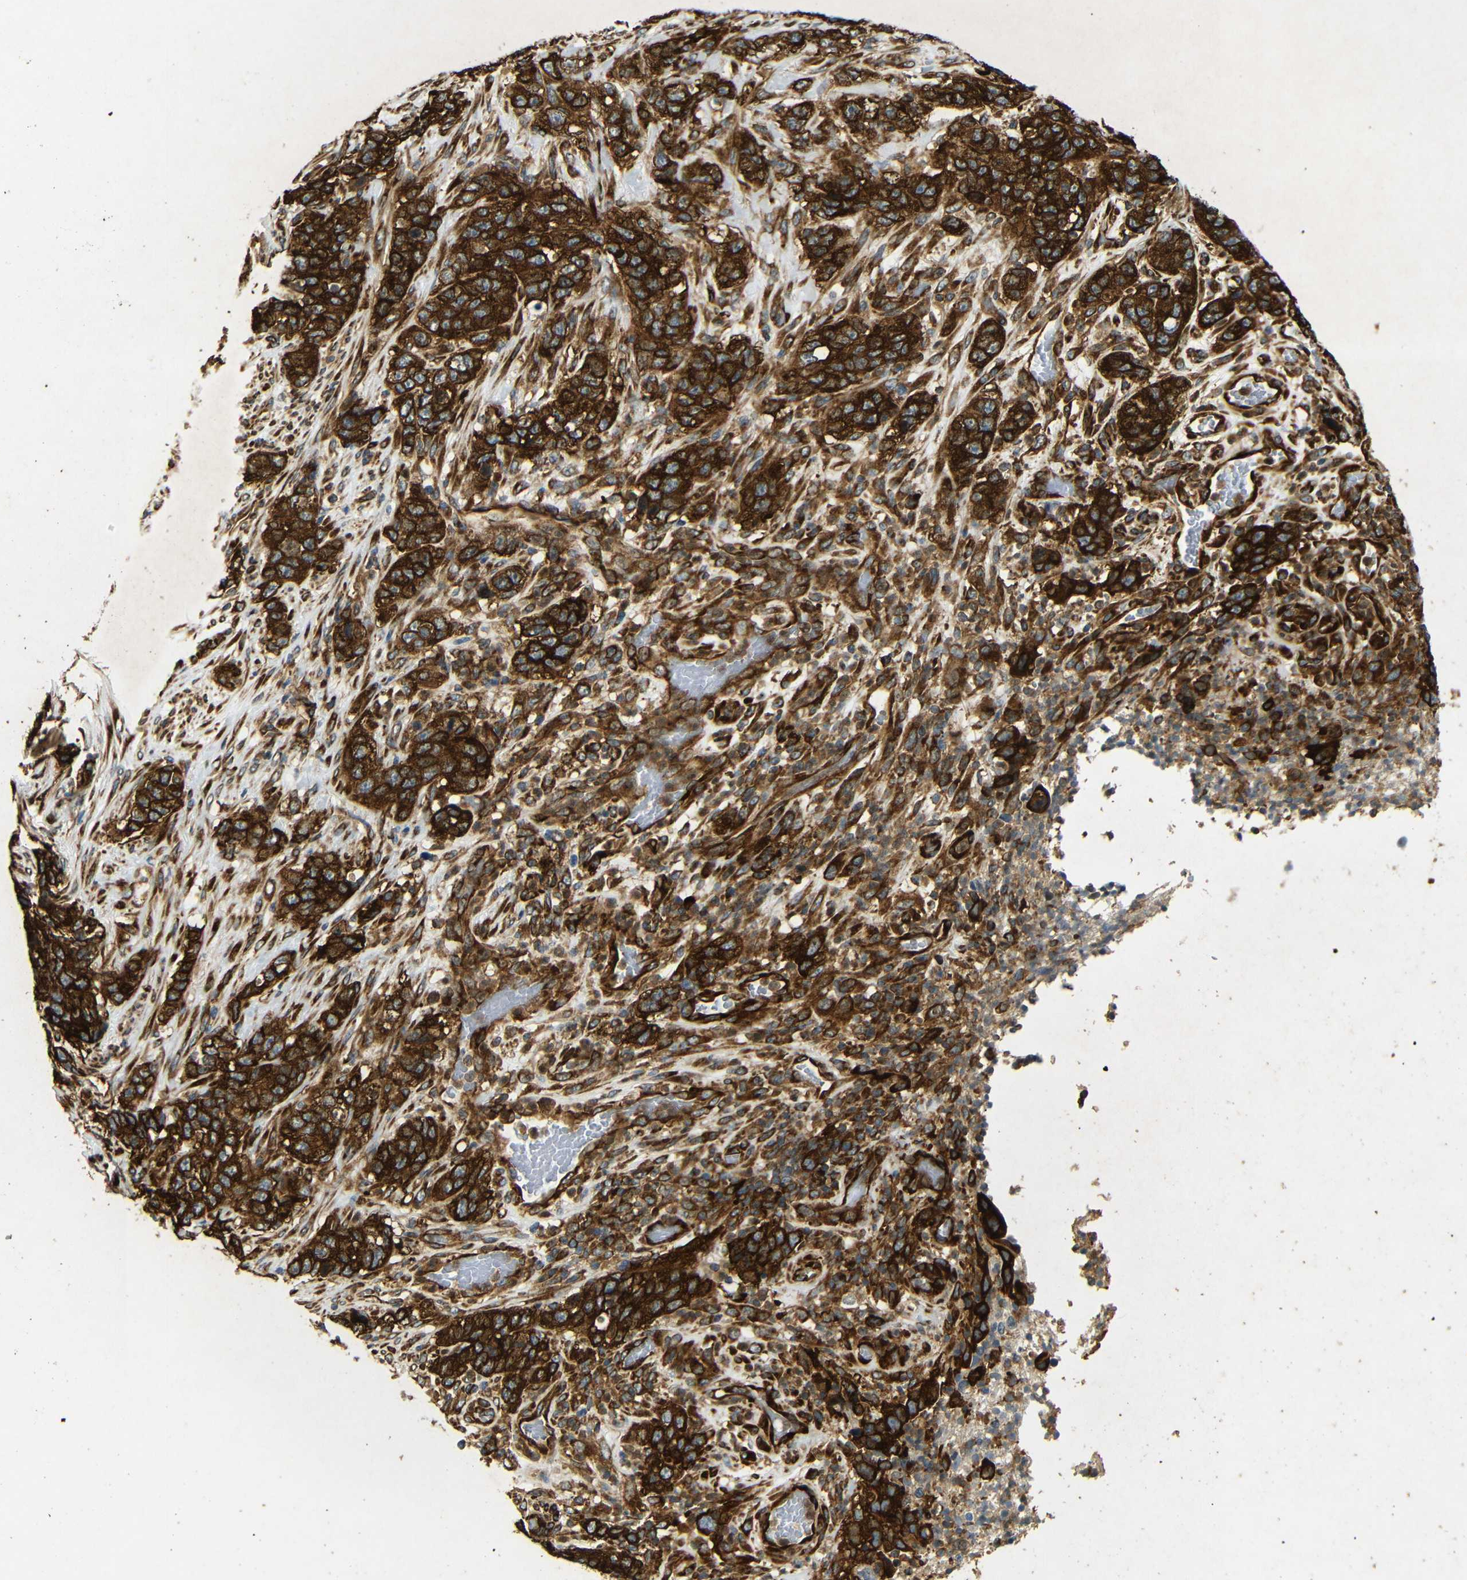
{"staining": {"intensity": "strong", "quantity": ">75%", "location": "cytoplasmic/membranous"}, "tissue": "stomach cancer", "cell_type": "Tumor cells", "image_type": "cancer", "snomed": [{"axis": "morphology", "description": "Adenocarcinoma, NOS"}, {"axis": "topography", "description": "Stomach"}], "caption": "Immunohistochemistry (DAB) staining of stomach cancer reveals strong cytoplasmic/membranous protein expression in approximately >75% of tumor cells.", "gene": "BTF3", "patient": {"sex": "male", "age": 48}}